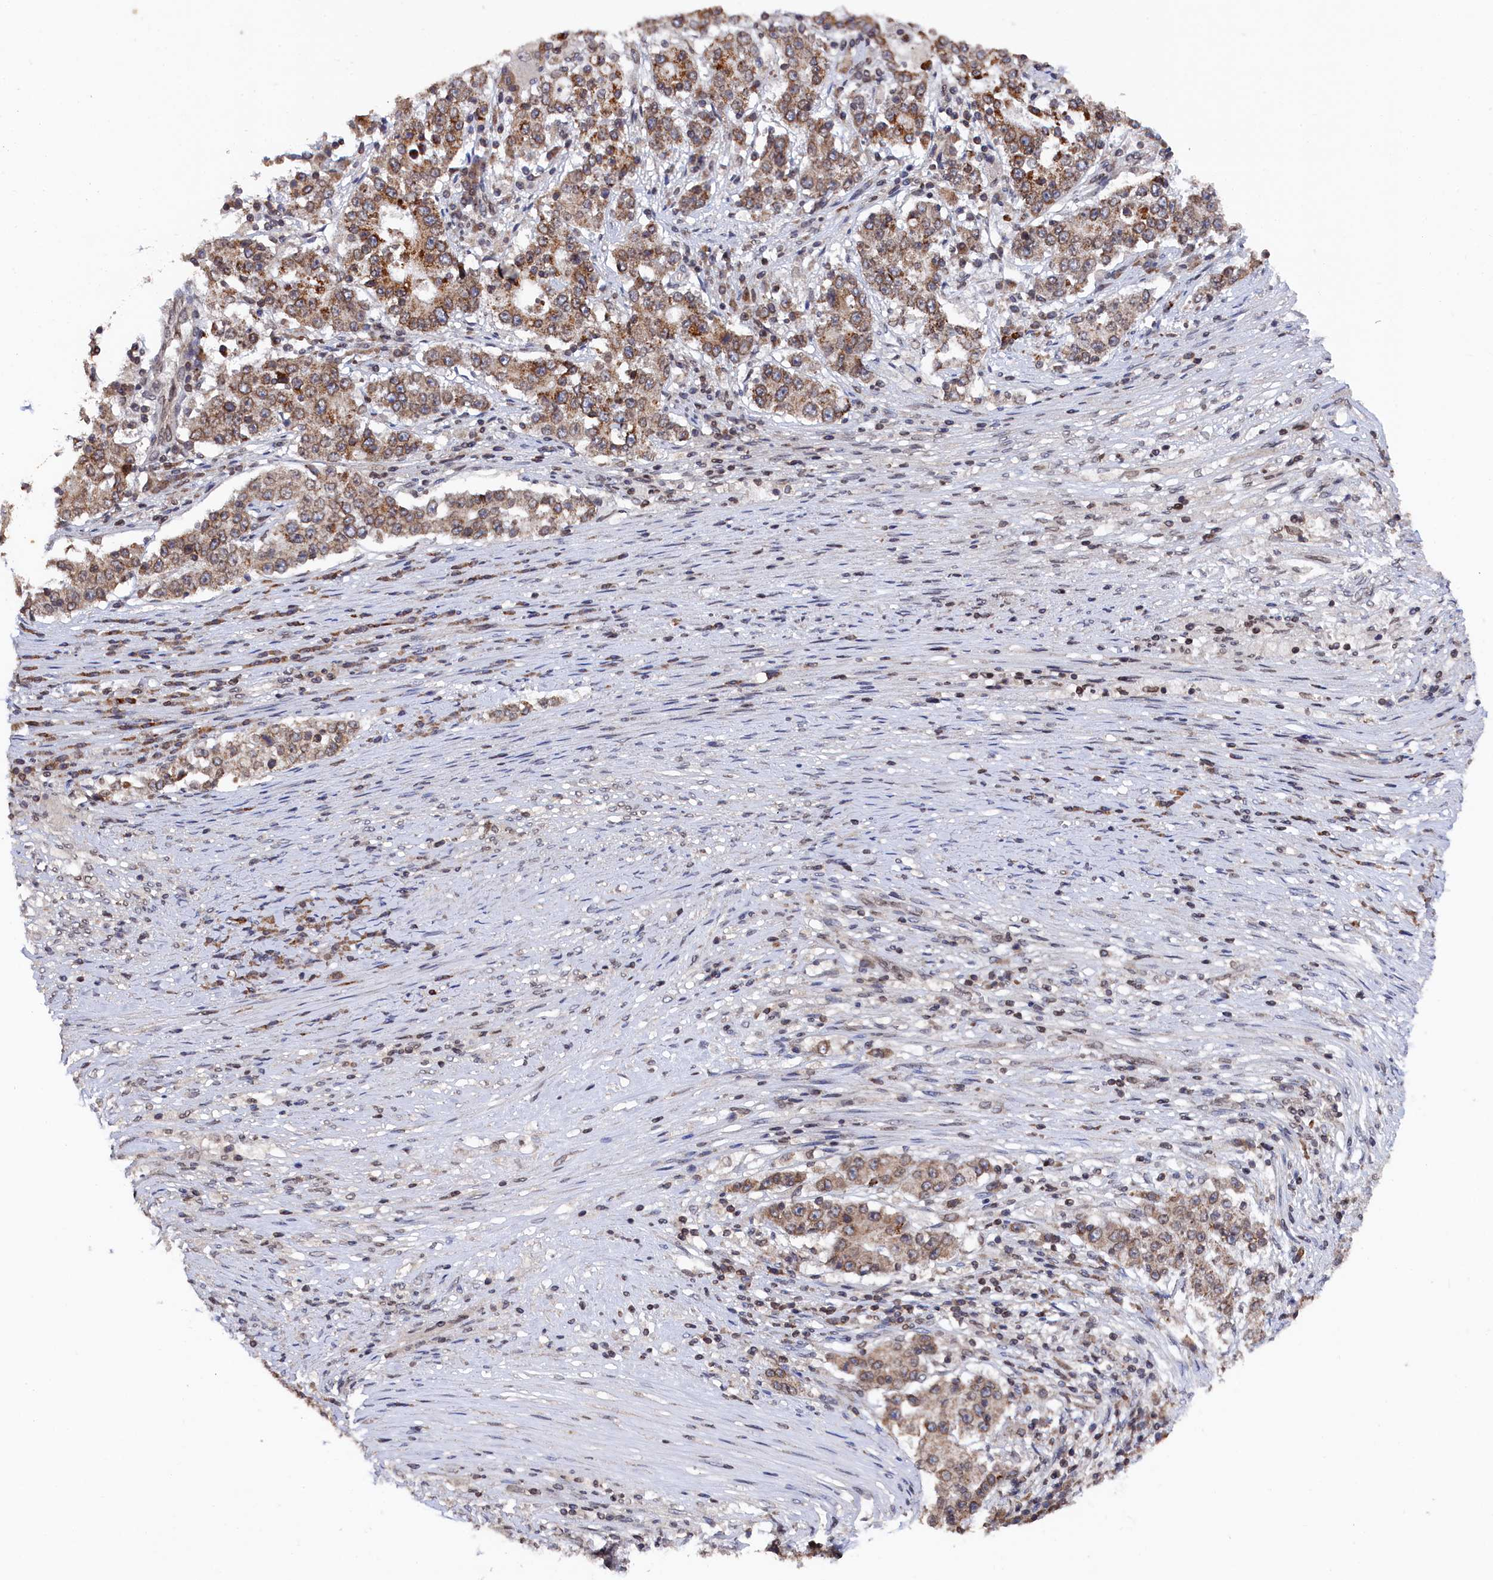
{"staining": {"intensity": "moderate", "quantity": ">75%", "location": "cytoplasmic/membranous"}, "tissue": "stomach cancer", "cell_type": "Tumor cells", "image_type": "cancer", "snomed": [{"axis": "morphology", "description": "Adenocarcinoma, NOS"}, {"axis": "topography", "description": "Stomach"}], "caption": "This is a micrograph of immunohistochemistry (IHC) staining of adenocarcinoma (stomach), which shows moderate expression in the cytoplasmic/membranous of tumor cells.", "gene": "ANKEF1", "patient": {"sex": "male", "age": 59}}